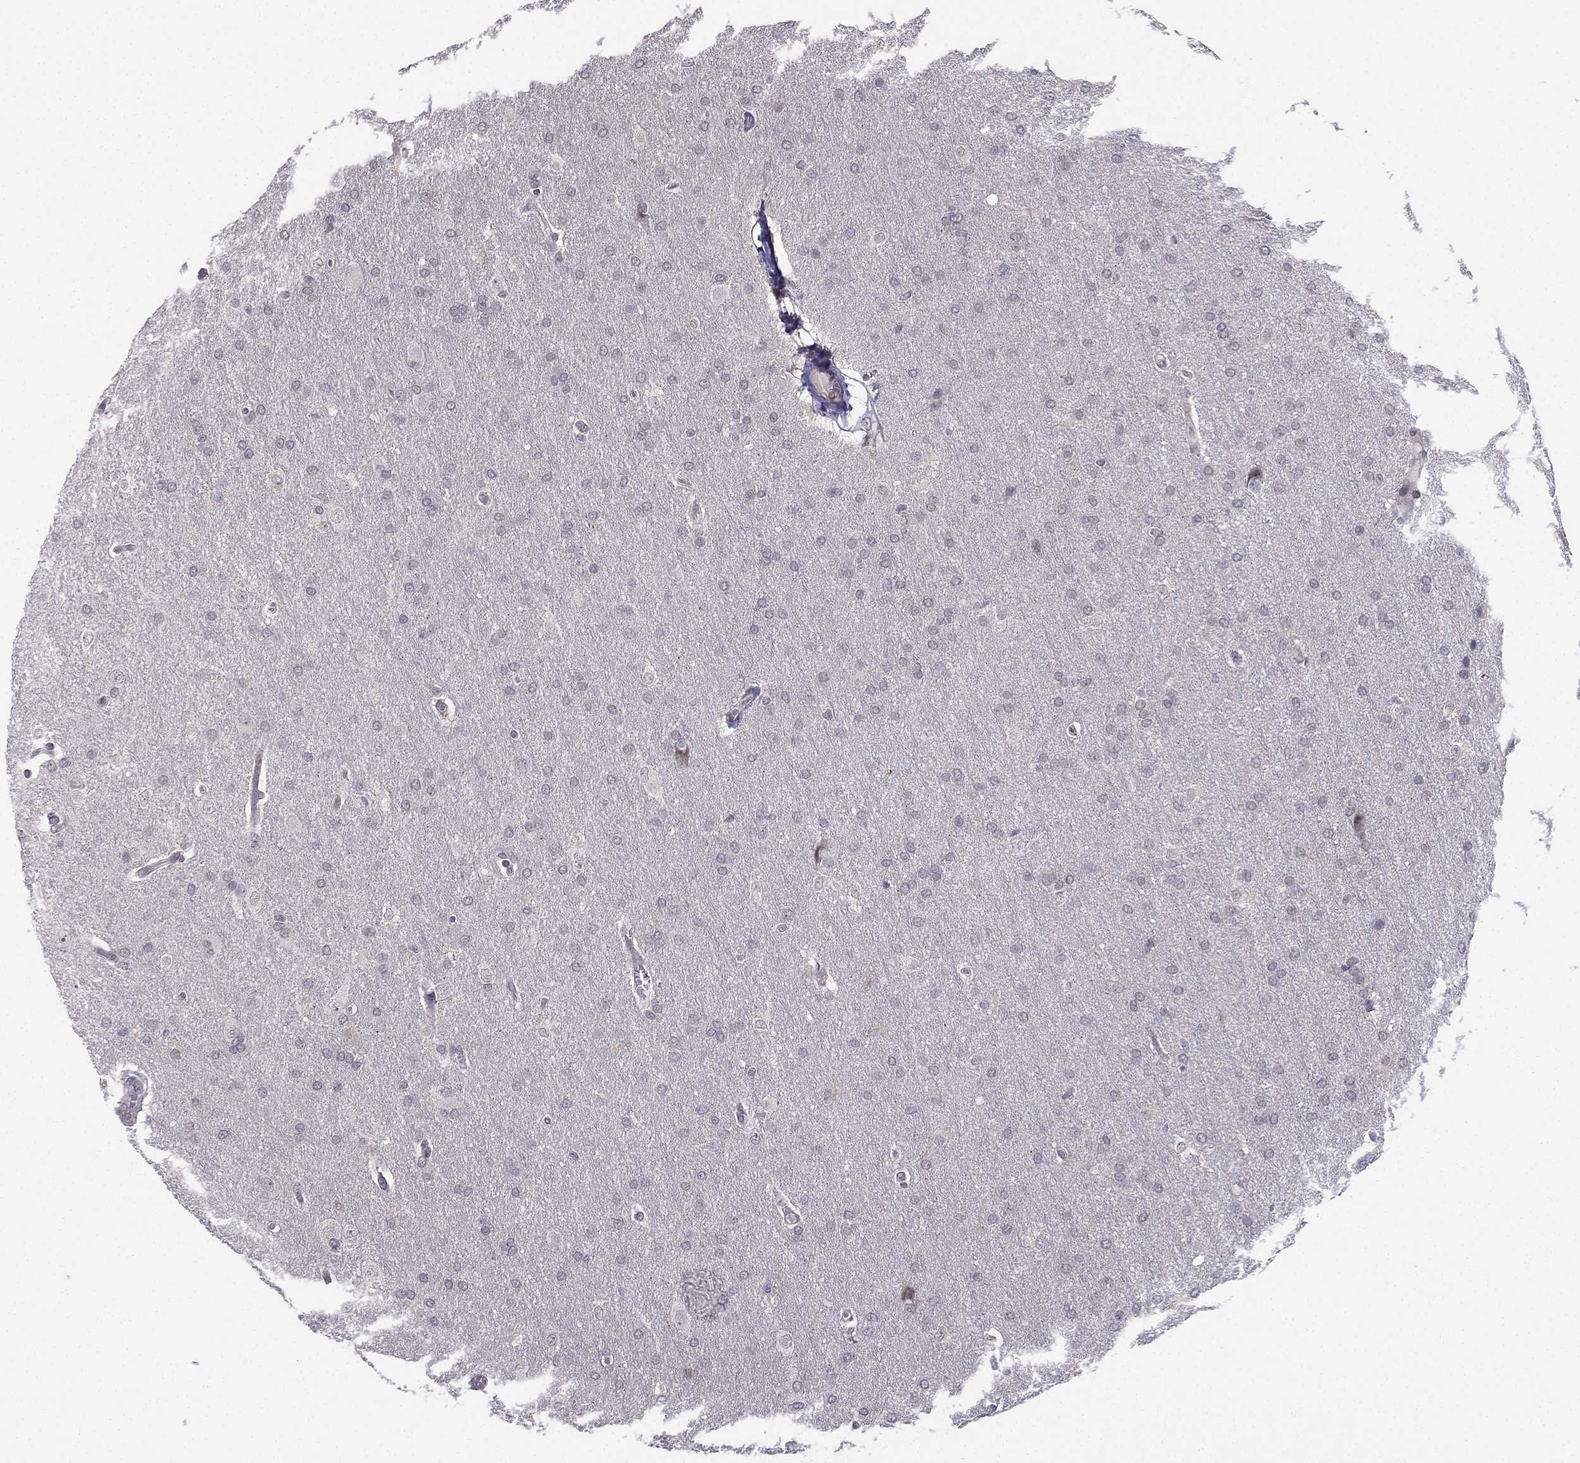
{"staining": {"intensity": "negative", "quantity": "none", "location": "none"}, "tissue": "glioma", "cell_type": "Tumor cells", "image_type": "cancer", "snomed": [{"axis": "morphology", "description": "Glioma, malignant, Low grade"}, {"axis": "topography", "description": "Brain"}], "caption": "Immunohistochemistry (IHC) of glioma shows no expression in tumor cells. Nuclei are stained in blue.", "gene": "CHST8", "patient": {"sex": "female", "age": 32}}